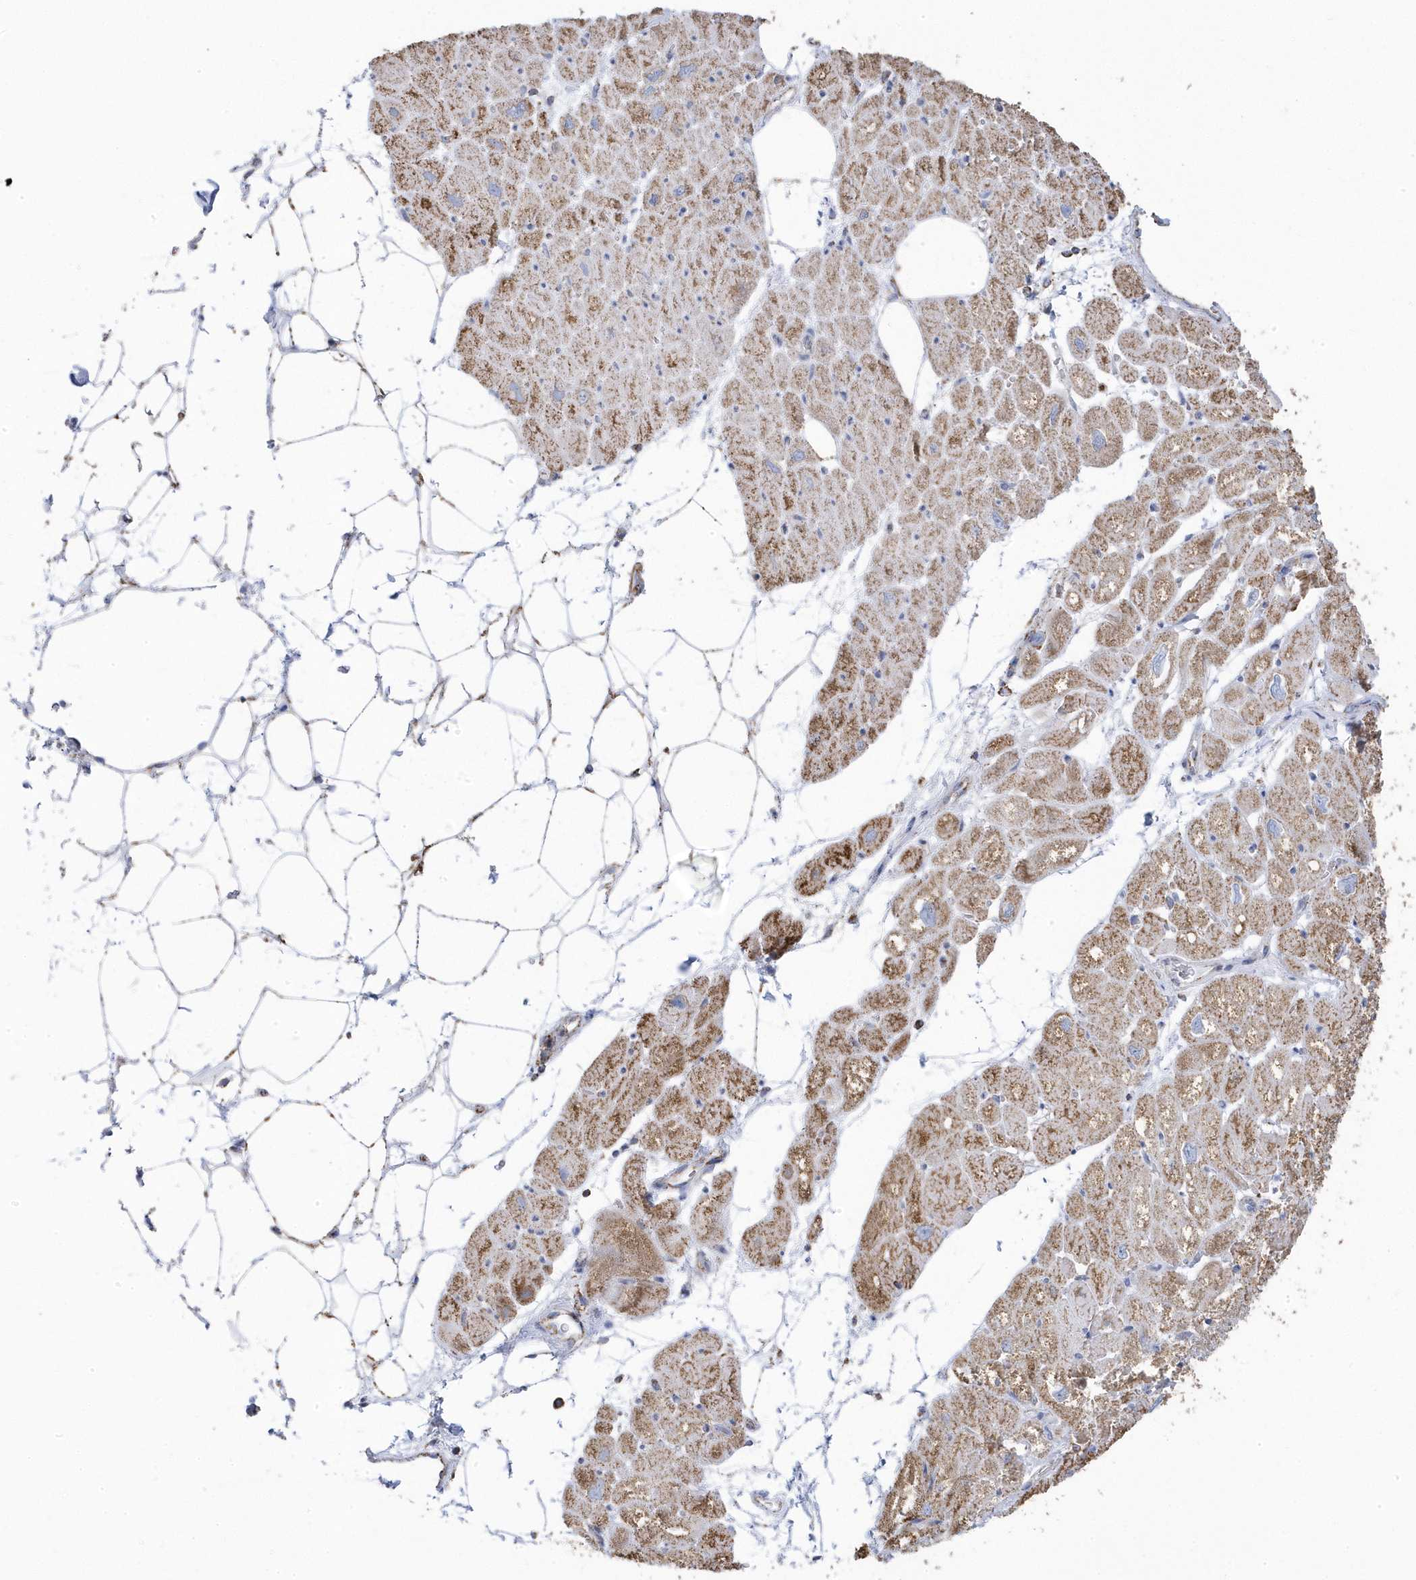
{"staining": {"intensity": "weak", "quantity": ">75%", "location": "cytoplasmic/membranous"}, "tissue": "heart muscle", "cell_type": "Cardiomyocytes", "image_type": "normal", "snomed": [{"axis": "morphology", "description": "Normal tissue, NOS"}, {"axis": "topography", "description": "Heart"}], "caption": "Weak cytoplasmic/membranous staining is present in about >75% of cardiomyocytes in unremarkable heart muscle. Using DAB (3,3'-diaminobenzidine) (brown) and hematoxylin (blue) stains, captured at high magnification using brightfield microscopy.", "gene": "GTPBP8", "patient": {"sex": "male", "age": 50}}